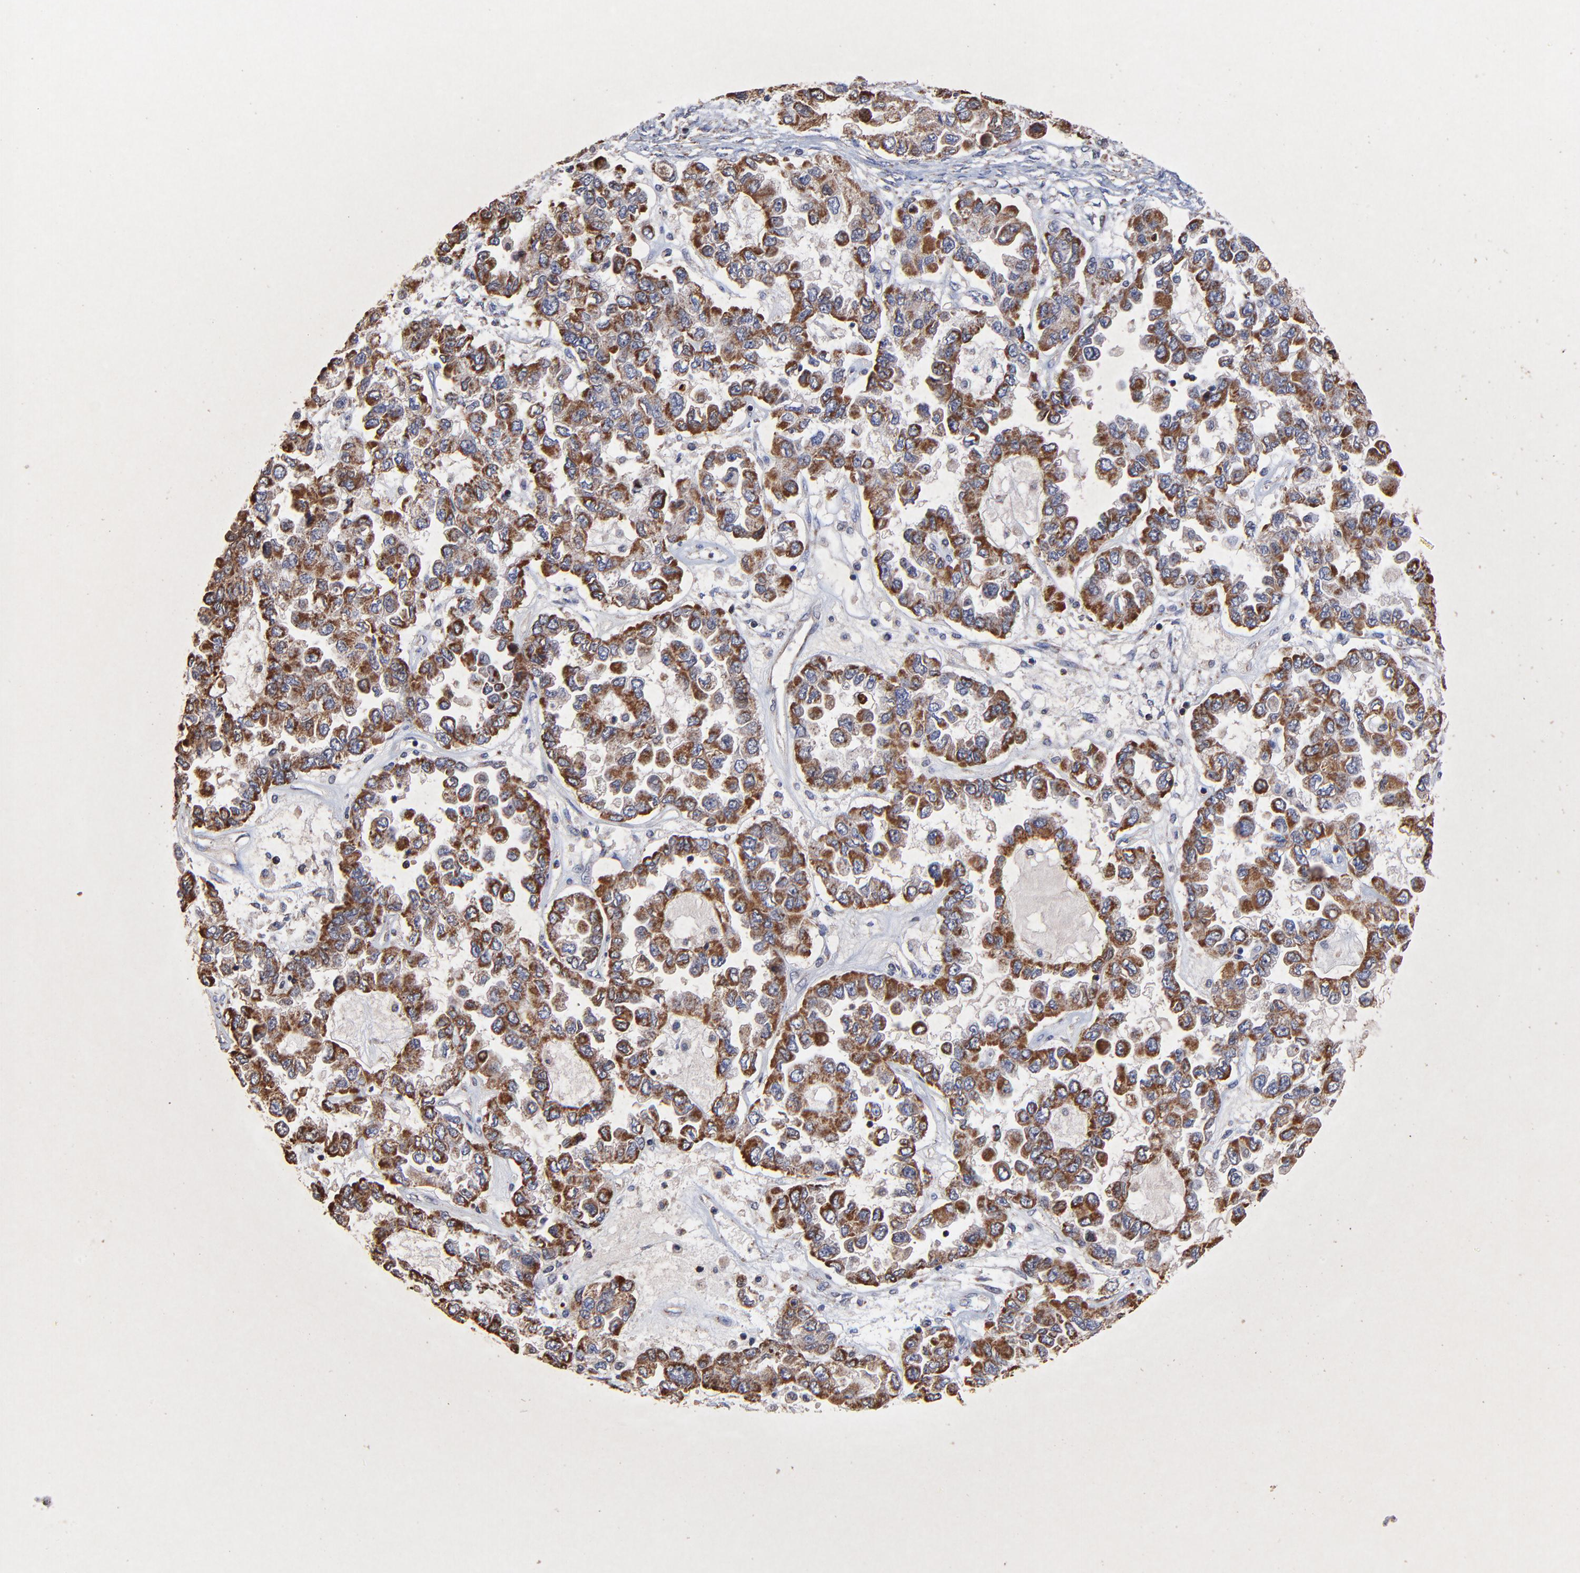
{"staining": {"intensity": "strong", "quantity": ">75%", "location": "cytoplasmic/membranous"}, "tissue": "ovarian cancer", "cell_type": "Tumor cells", "image_type": "cancer", "snomed": [{"axis": "morphology", "description": "Cystadenocarcinoma, serous, NOS"}, {"axis": "topography", "description": "Ovary"}], "caption": "DAB (3,3'-diaminobenzidine) immunohistochemical staining of ovarian cancer (serous cystadenocarcinoma) reveals strong cytoplasmic/membranous protein positivity in approximately >75% of tumor cells.", "gene": "SSBP1", "patient": {"sex": "female", "age": 84}}